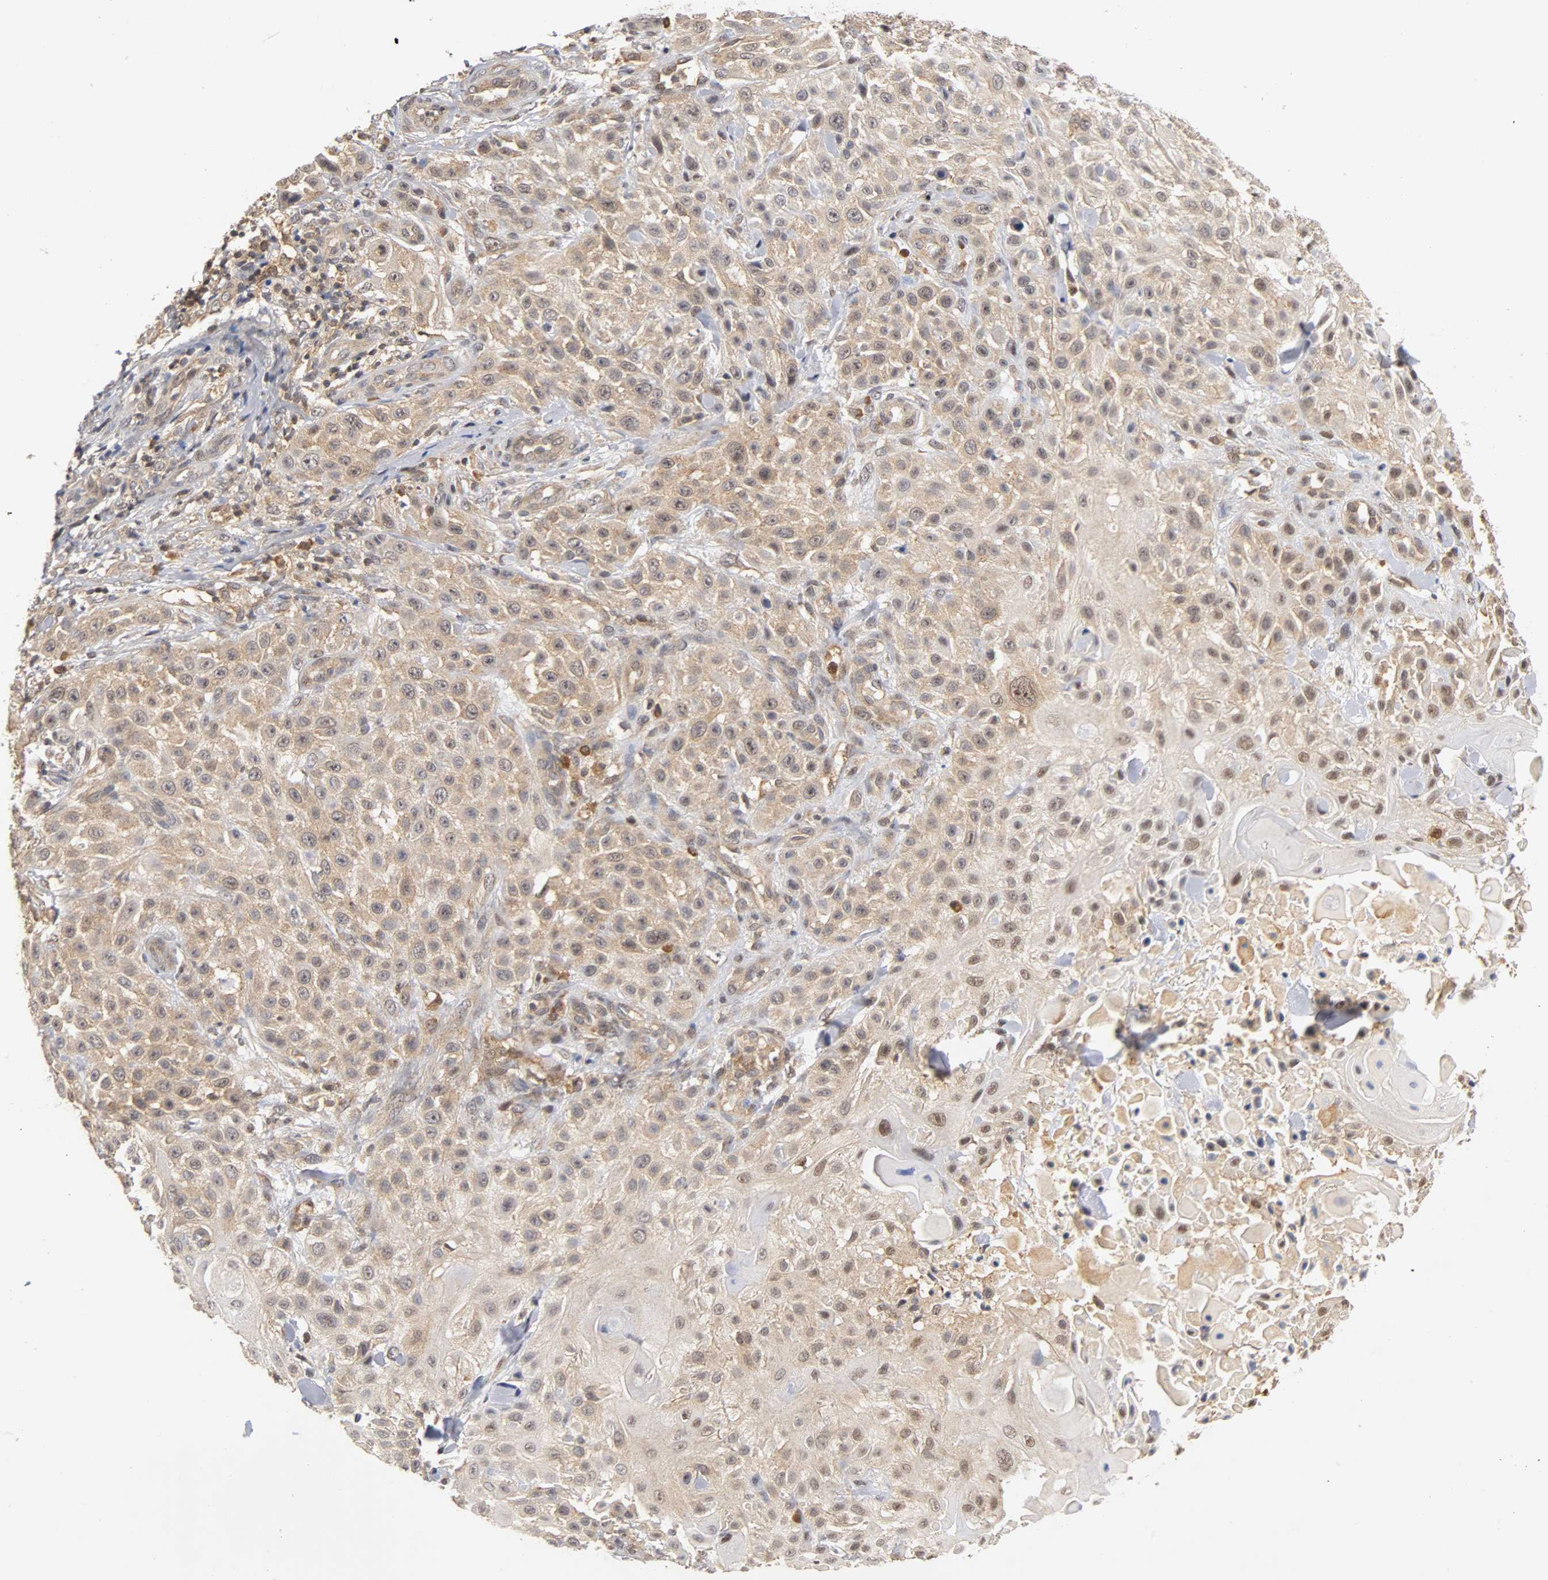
{"staining": {"intensity": "moderate", "quantity": ">75%", "location": "cytoplasmic/membranous,nuclear"}, "tissue": "skin cancer", "cell_type": "Tumor cells", "image_type": "cancer", "snomed": [{"axis": "morphology", "description": "Squamous cell carcinoma, NOS"}, {"axis": "topography", "description": "Skin"}], "caption": "DAB immunohistochemical staining of human squamous cell carcinoma (skin) exhibits moderate cytoplasmic/membranous and nuclear protein positivity in about >75% of tumor cells.", "gene": "UBE2M", "patient": {"sex": "female", "age": 42}}